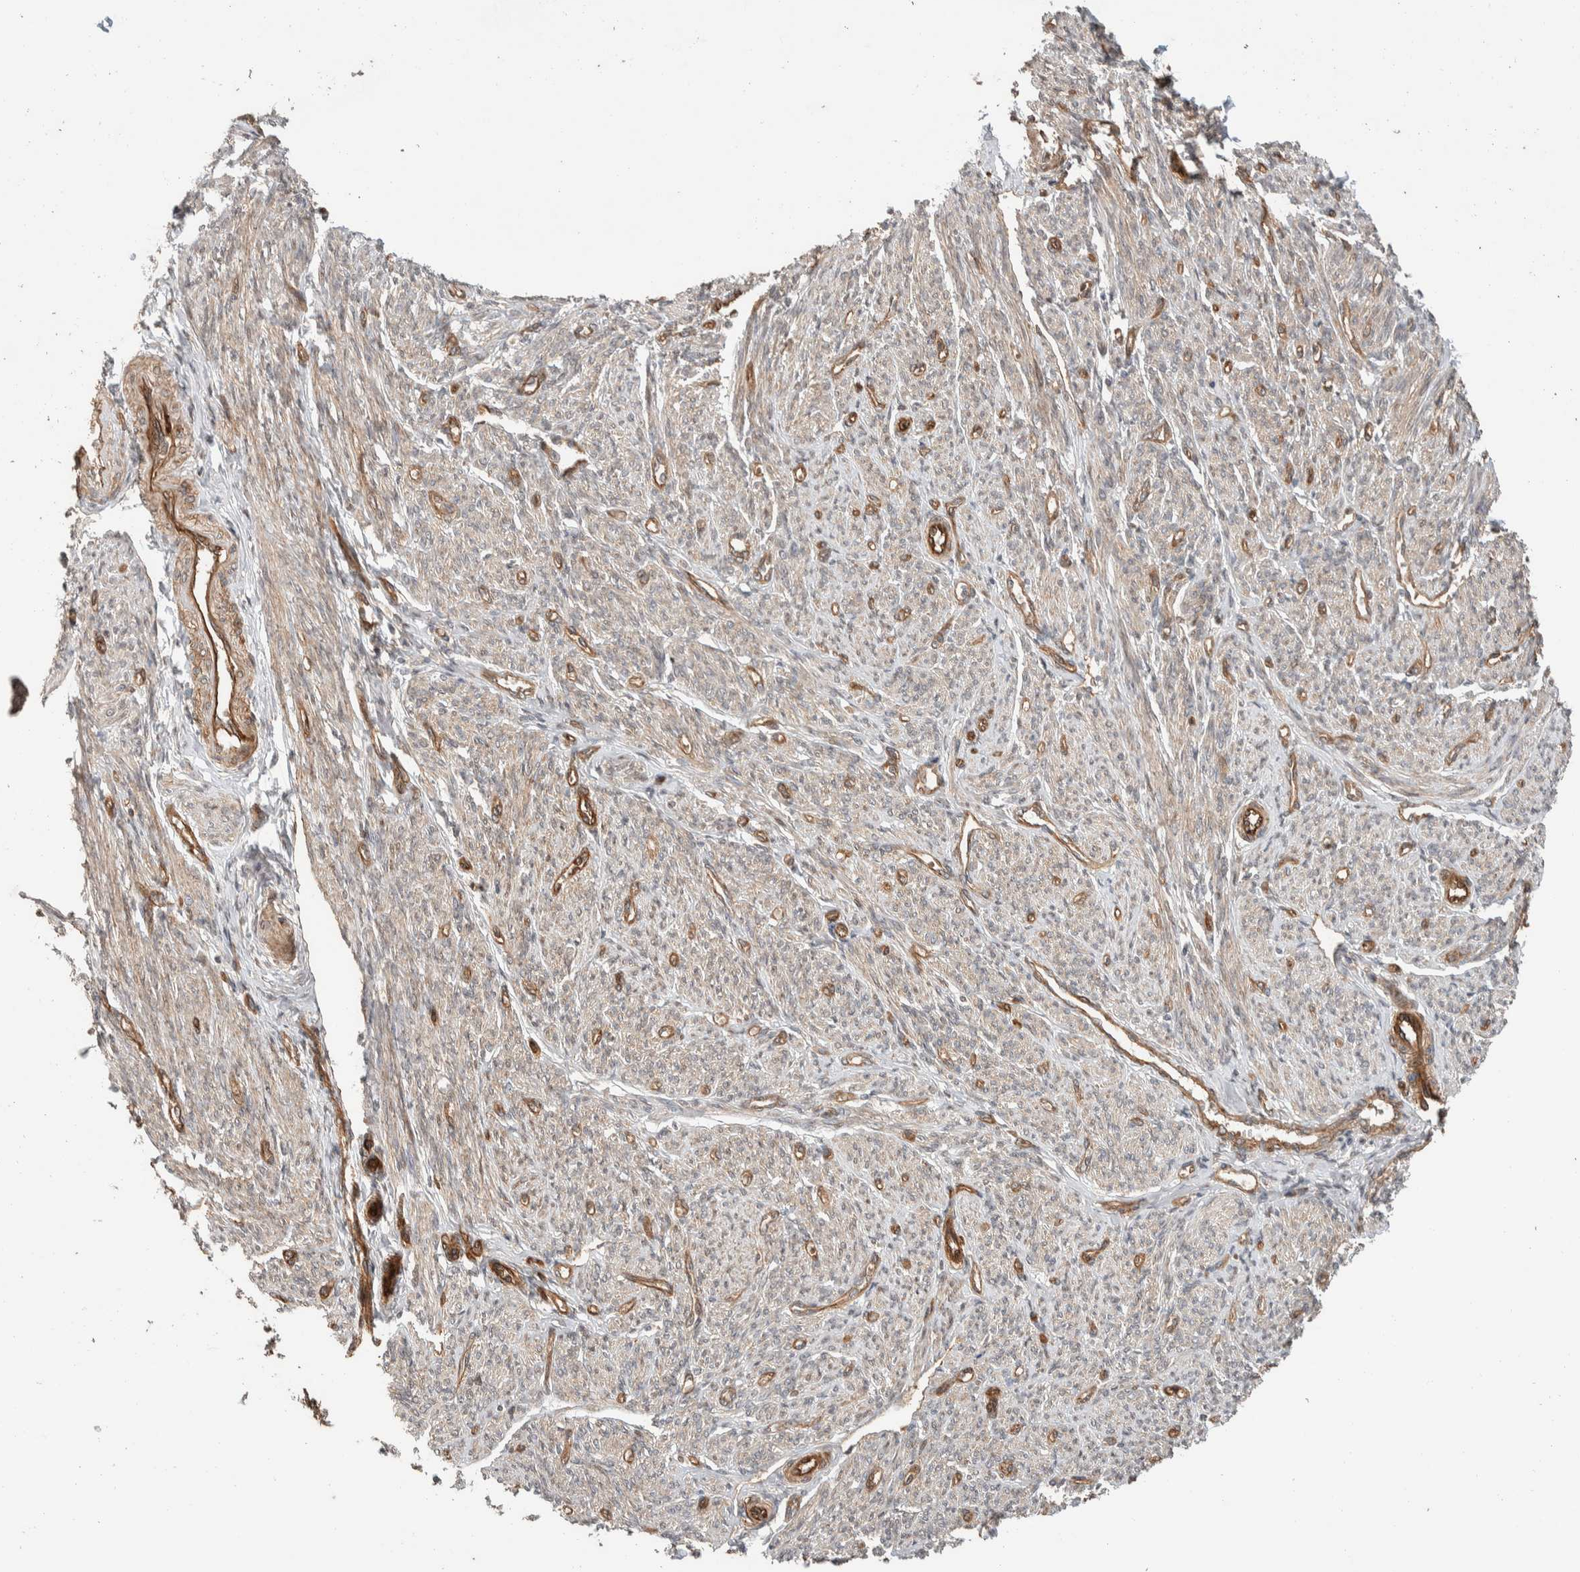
{"staining": {"intensity": "moderate", "quantity": ">75%", "location": "cytoplasmic/membranous"}, "tissue": "smooth muscle", "cell_type": "Smooth muscle cells", "image_type": "normal", "snomed": [{"axis": "morphology", "description": "Normal tissue, NOS"}, {"axis": "topography", "description": "Smooth muscle"}], "caption": "Smooth muscle stained with IHC shows moderate cytoplasmic/membranous expression in approximately >75% of smooth muscle cells. (IHC, brightfield microscopy, high magnification).", "gene": "ERC1", "patient": {"sex": "female", "age": 65}}